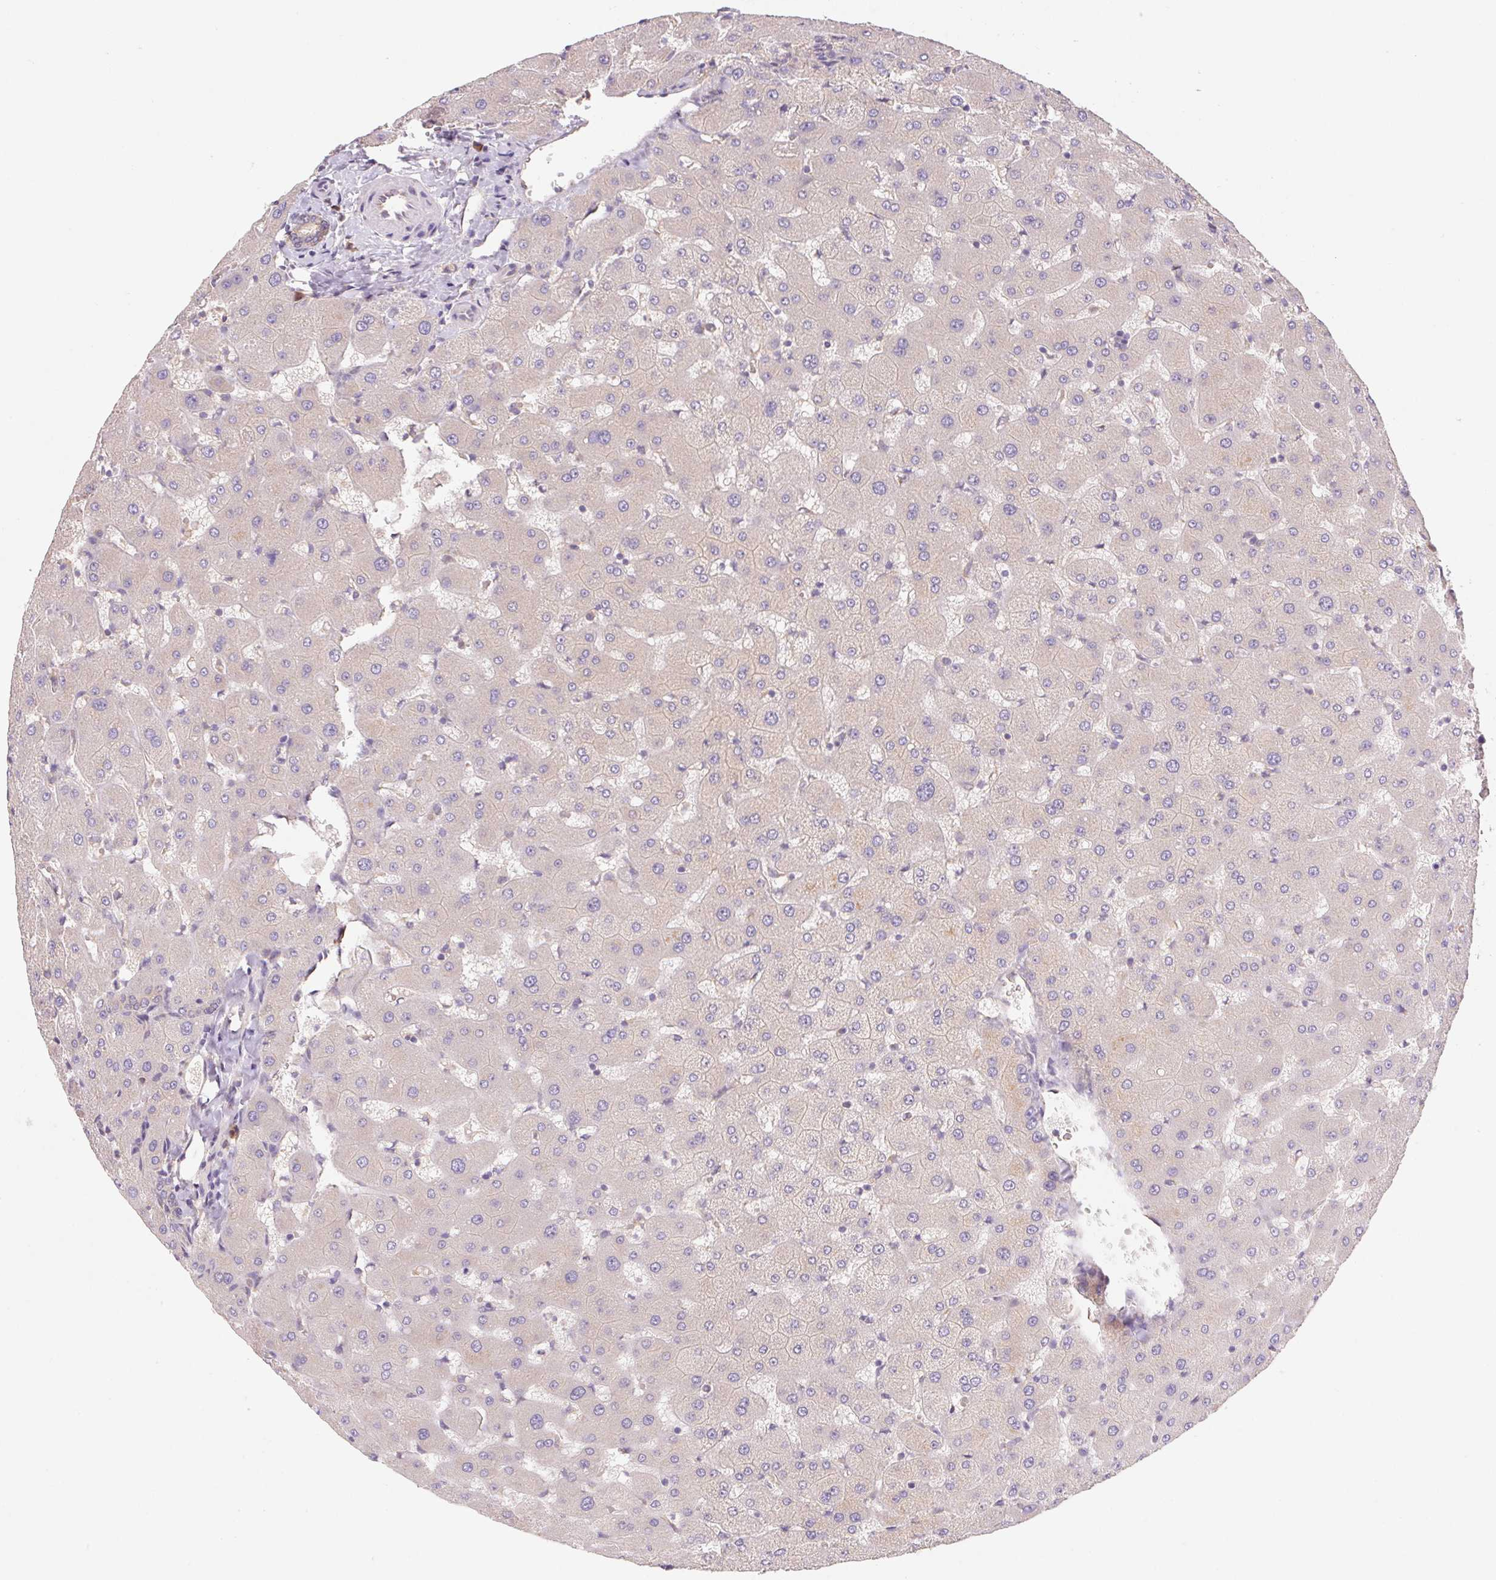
{"staining": {"intensity": "weak", "quantity": "25%-75%", "location": "cytoplasmic/membranous"}, "tissue": "liver", "cell_type": "Cholangiocytes", "image_type": "normal", "snomed": [{"axis": "morphology", "description": "Normal tissue, NOS"}, {"axis": "topography", "description": "Liver"}], "caption": "Protein expression analysis of normal liver reveals weak cytoplasmic/membranous expression in about 25%-75% of cholangiocytes. Ihc stains the protein in brown and the nuclei are stained blue.", "gene": "RAB1A", "patient": {"sex": "female", "age": 63}}